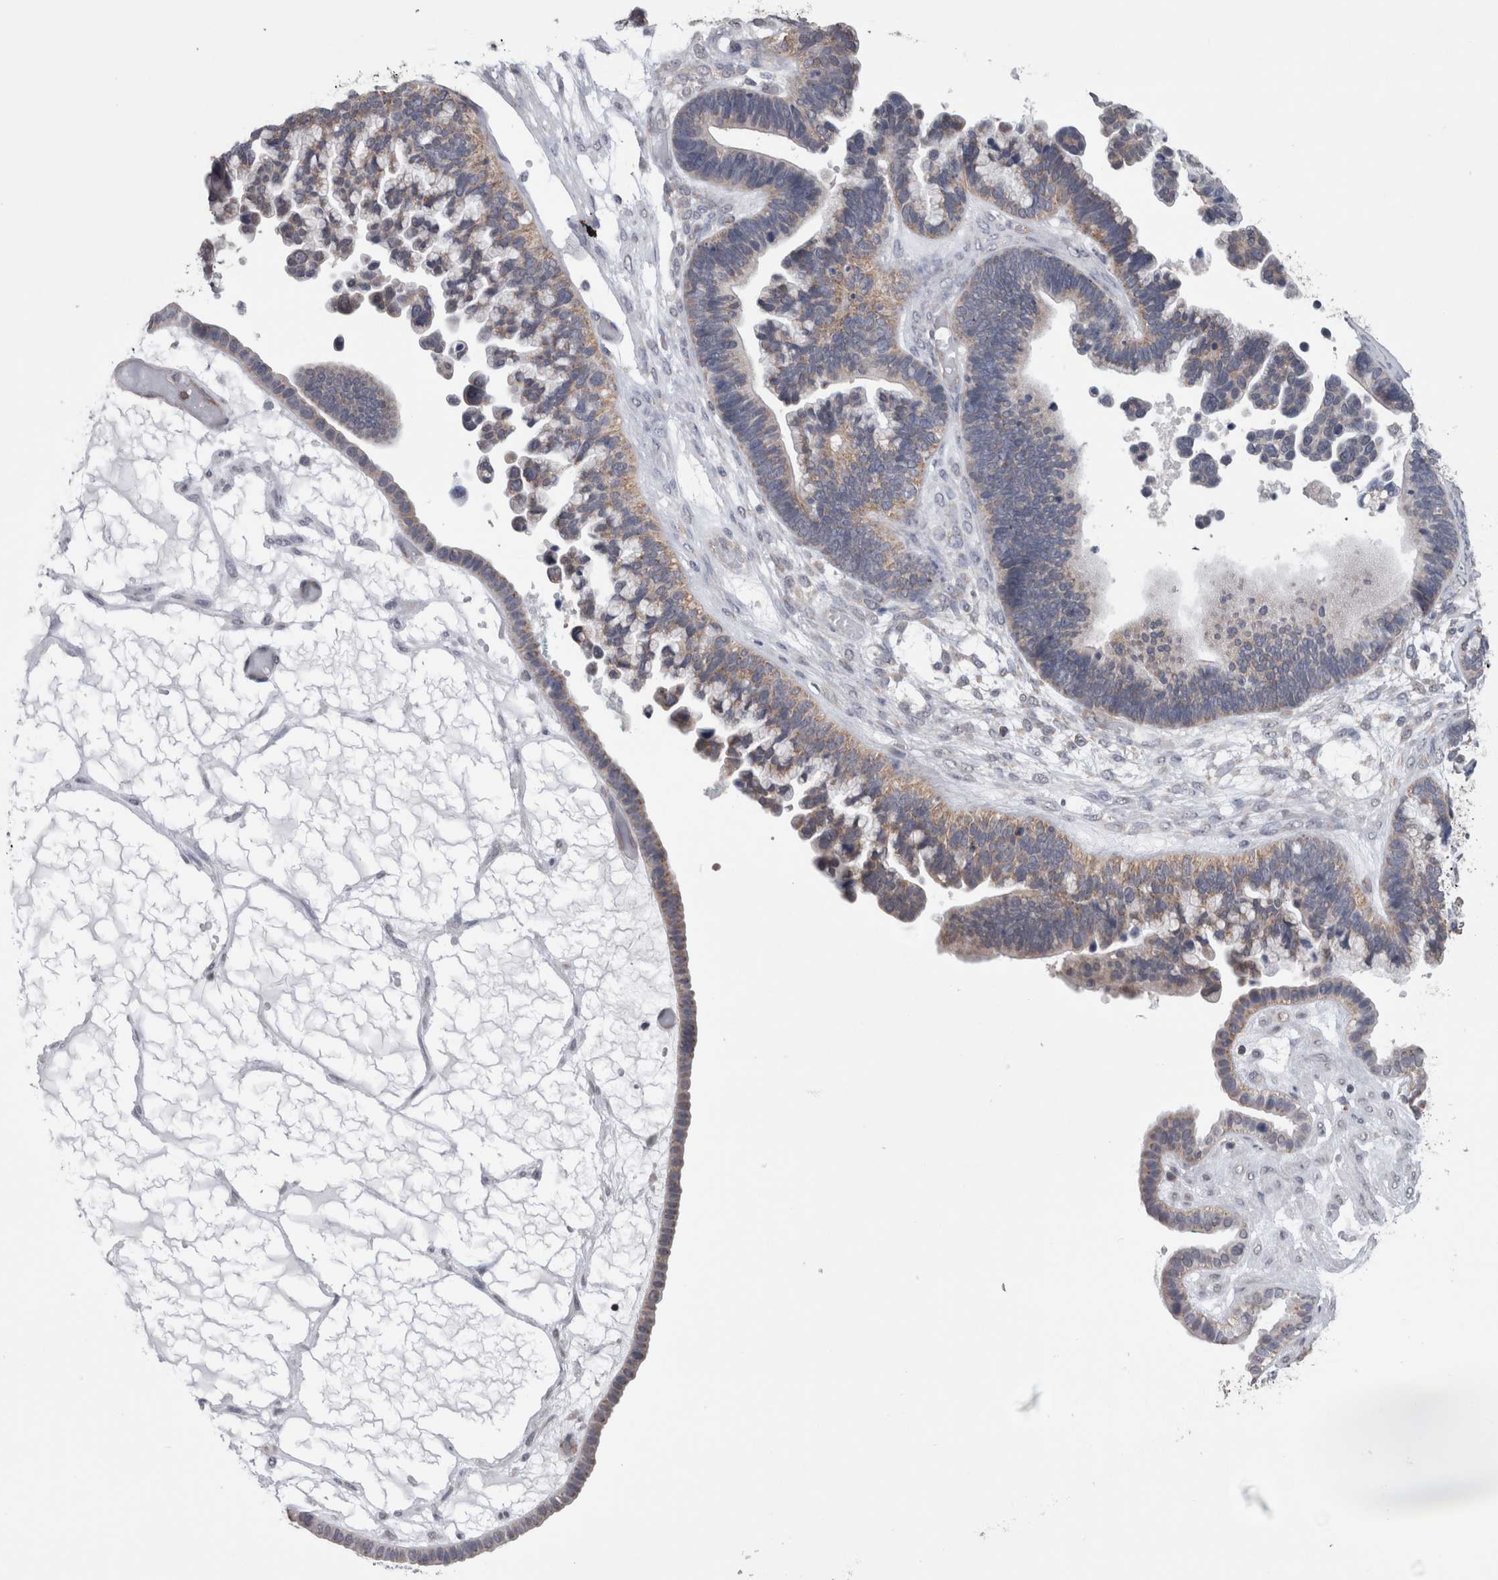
{"staining": {"intensity": "weak", "quantity": "25%-75%", "location": "cytoplasmic/membranous"}, "tissue": "ovarian cancer", "cell_type": "Tumor cells", "image_type": "cancer", "snomed": [{"axis": "morphology", "description": "Cystadenocarcinoma, serous, NOS"}, {"axis": "topography", "description": "Ovary"}], "caption": "The immunohistochemical stain shows weak cytoplasmic/membranous positivity in tumor cells of ovarian serous cystadenocarcinoma tissue.", "gene": "DDX6", "patient": {"sex": "female", "age": 56}}